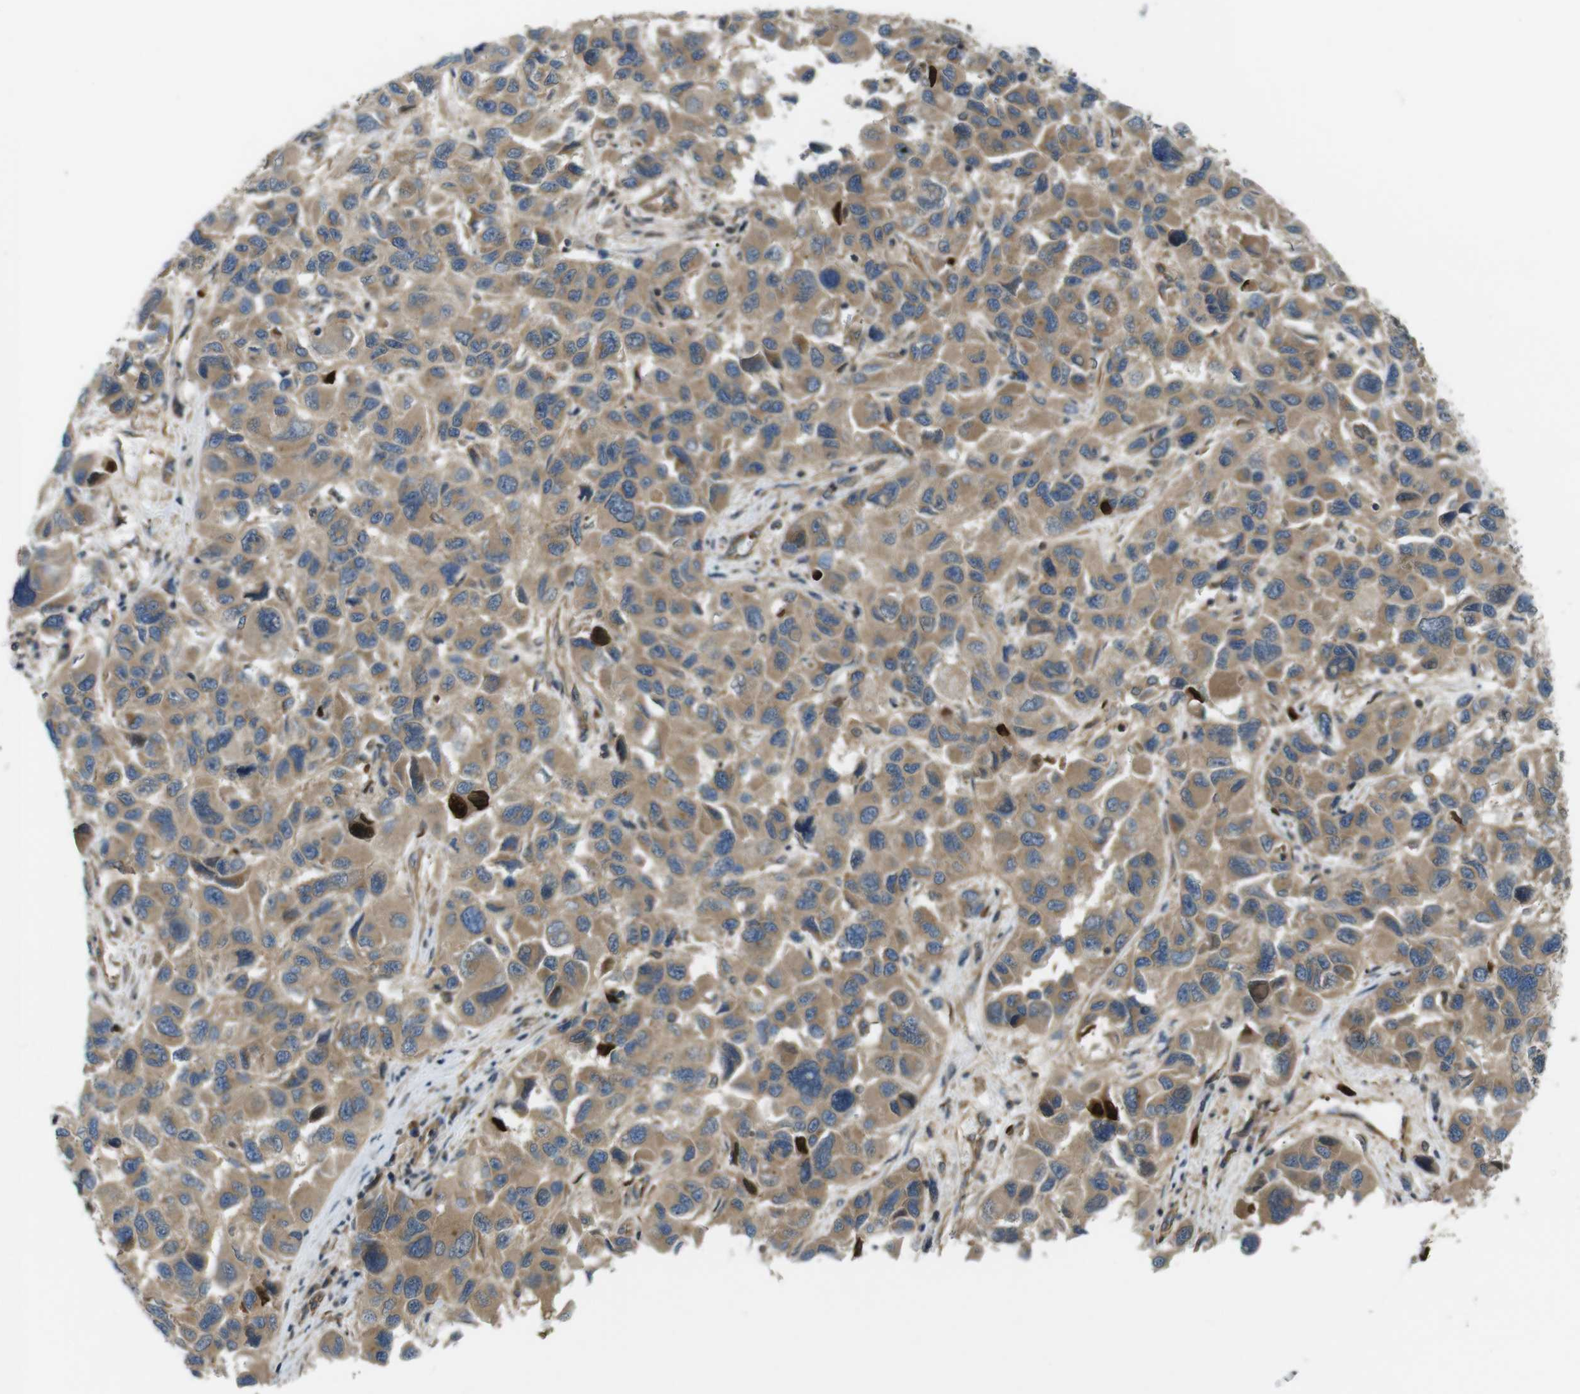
{"staining": {"intensity": "moderate", "quantity": ">75%", "location": "cytoplasmic/membranous"}, "tissue": "melanoma", "cell_type": "Tumor cells", "image_type": "cancer", "snomed": [{"axis": "morphology", "description": "Malignant melanoma, NOS"}, {"axis": "topography", "description": "Skin"}], "caption": "Melanoma stained with a brown dye displays moderate cytoplasmic/membranous positive staining in approximately >75% of tumor cells.", "gene": "TSC1", "patient": {"sex": "male", "age": 53}}